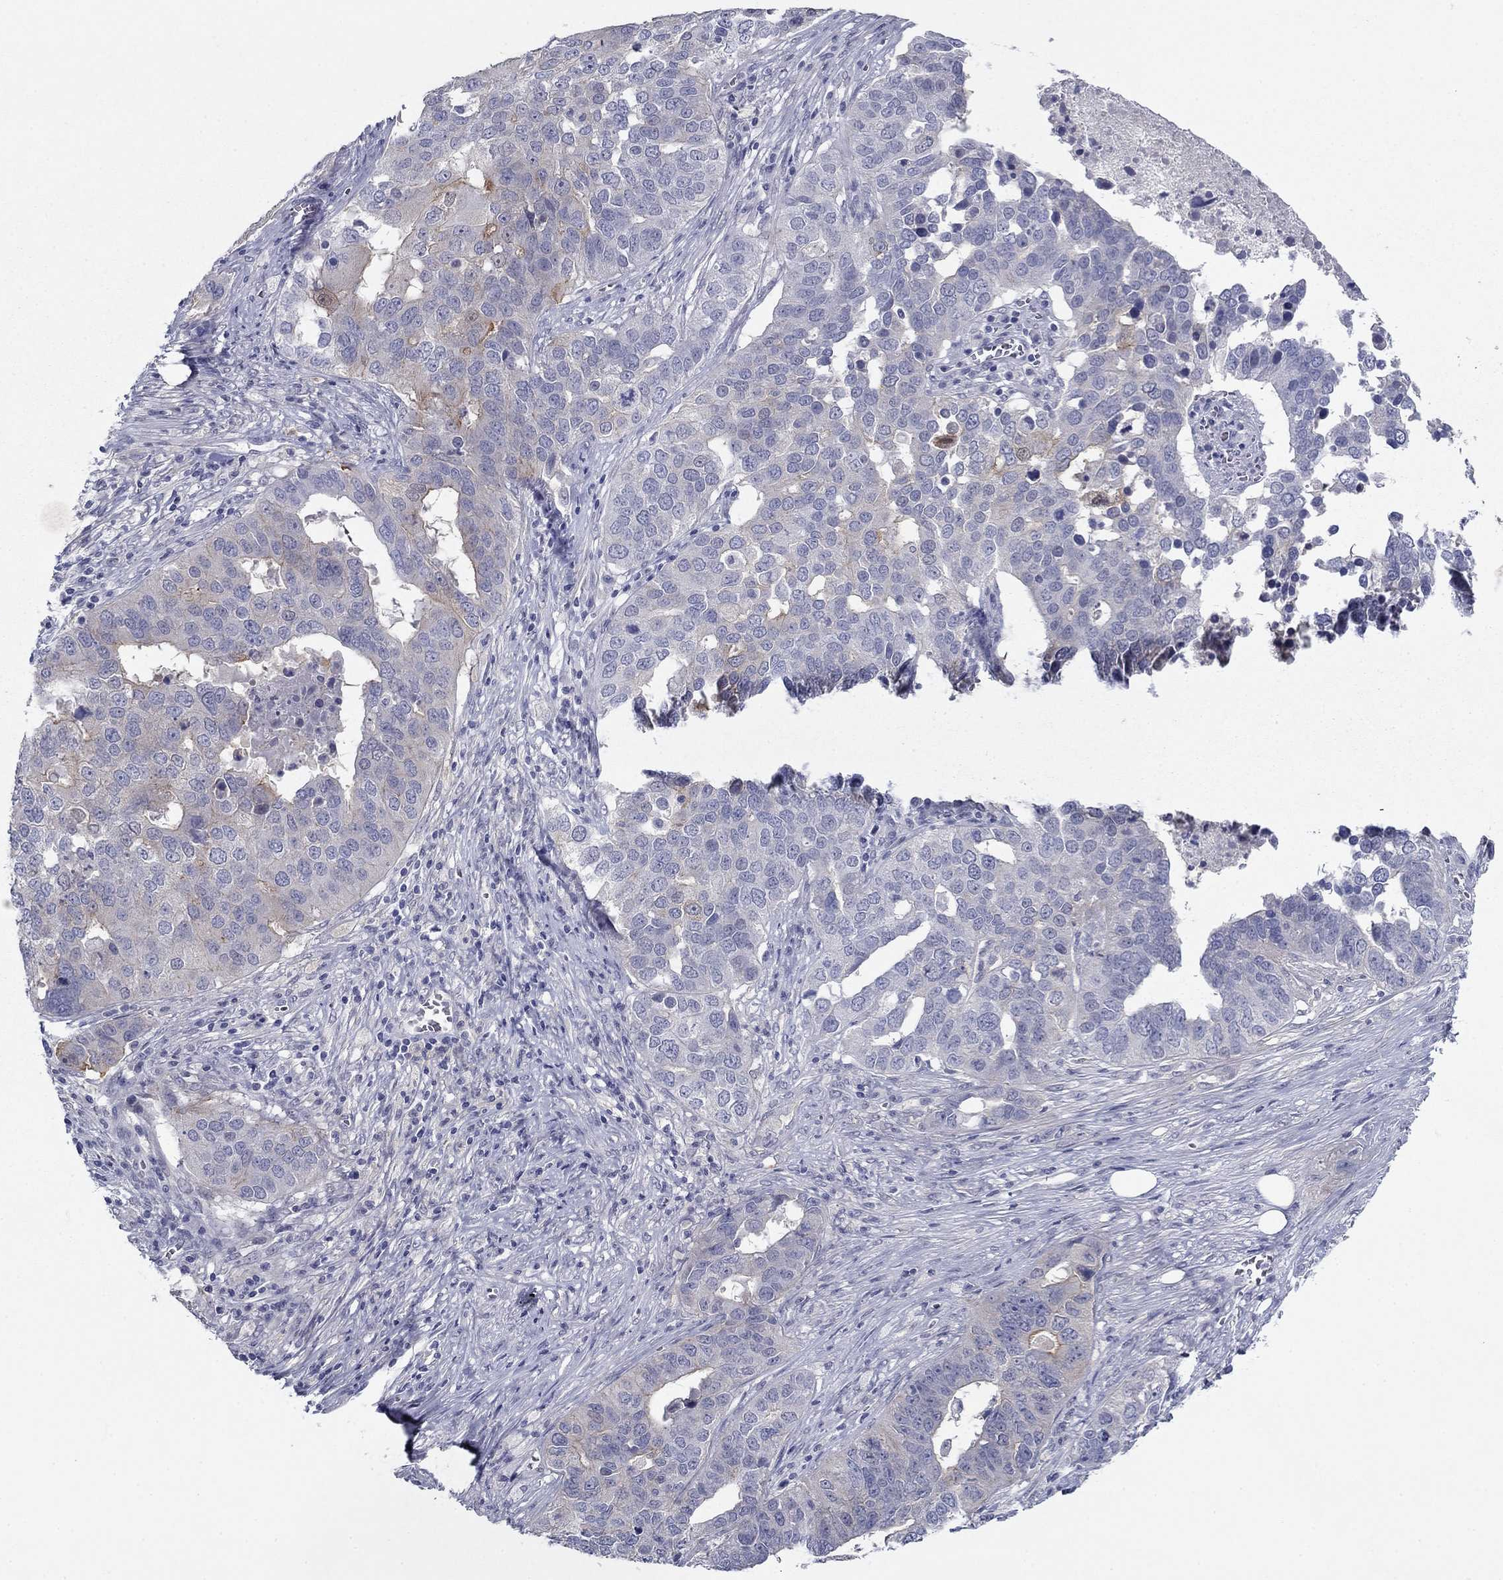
{"staining": {"intensity": "moderate", "quantity": "<25%", "location": "cytoplasmic/membranous"}, "tissue": "ovarian cancer", "cell_type": "Tumor cells", "image_type": "cancer", "snomed": [{"axis": "morphology", "description": "Carcinoma, endometroid"}, {"axis": "topography", "description": "Soft tissue"}, {"axis": "topography", "description": "Ovary"}], "caption": "Immunohistochemistry (DAB (3,3'-diaminobenzidine)) staining of human ovarian cancer (endometroid carcinoma) shows moderate cytoplasmic/membranous protein staining in about <25% of tumor cells.", "gene": "PLS1", "patient": {"sex": "female", "age": 52}}